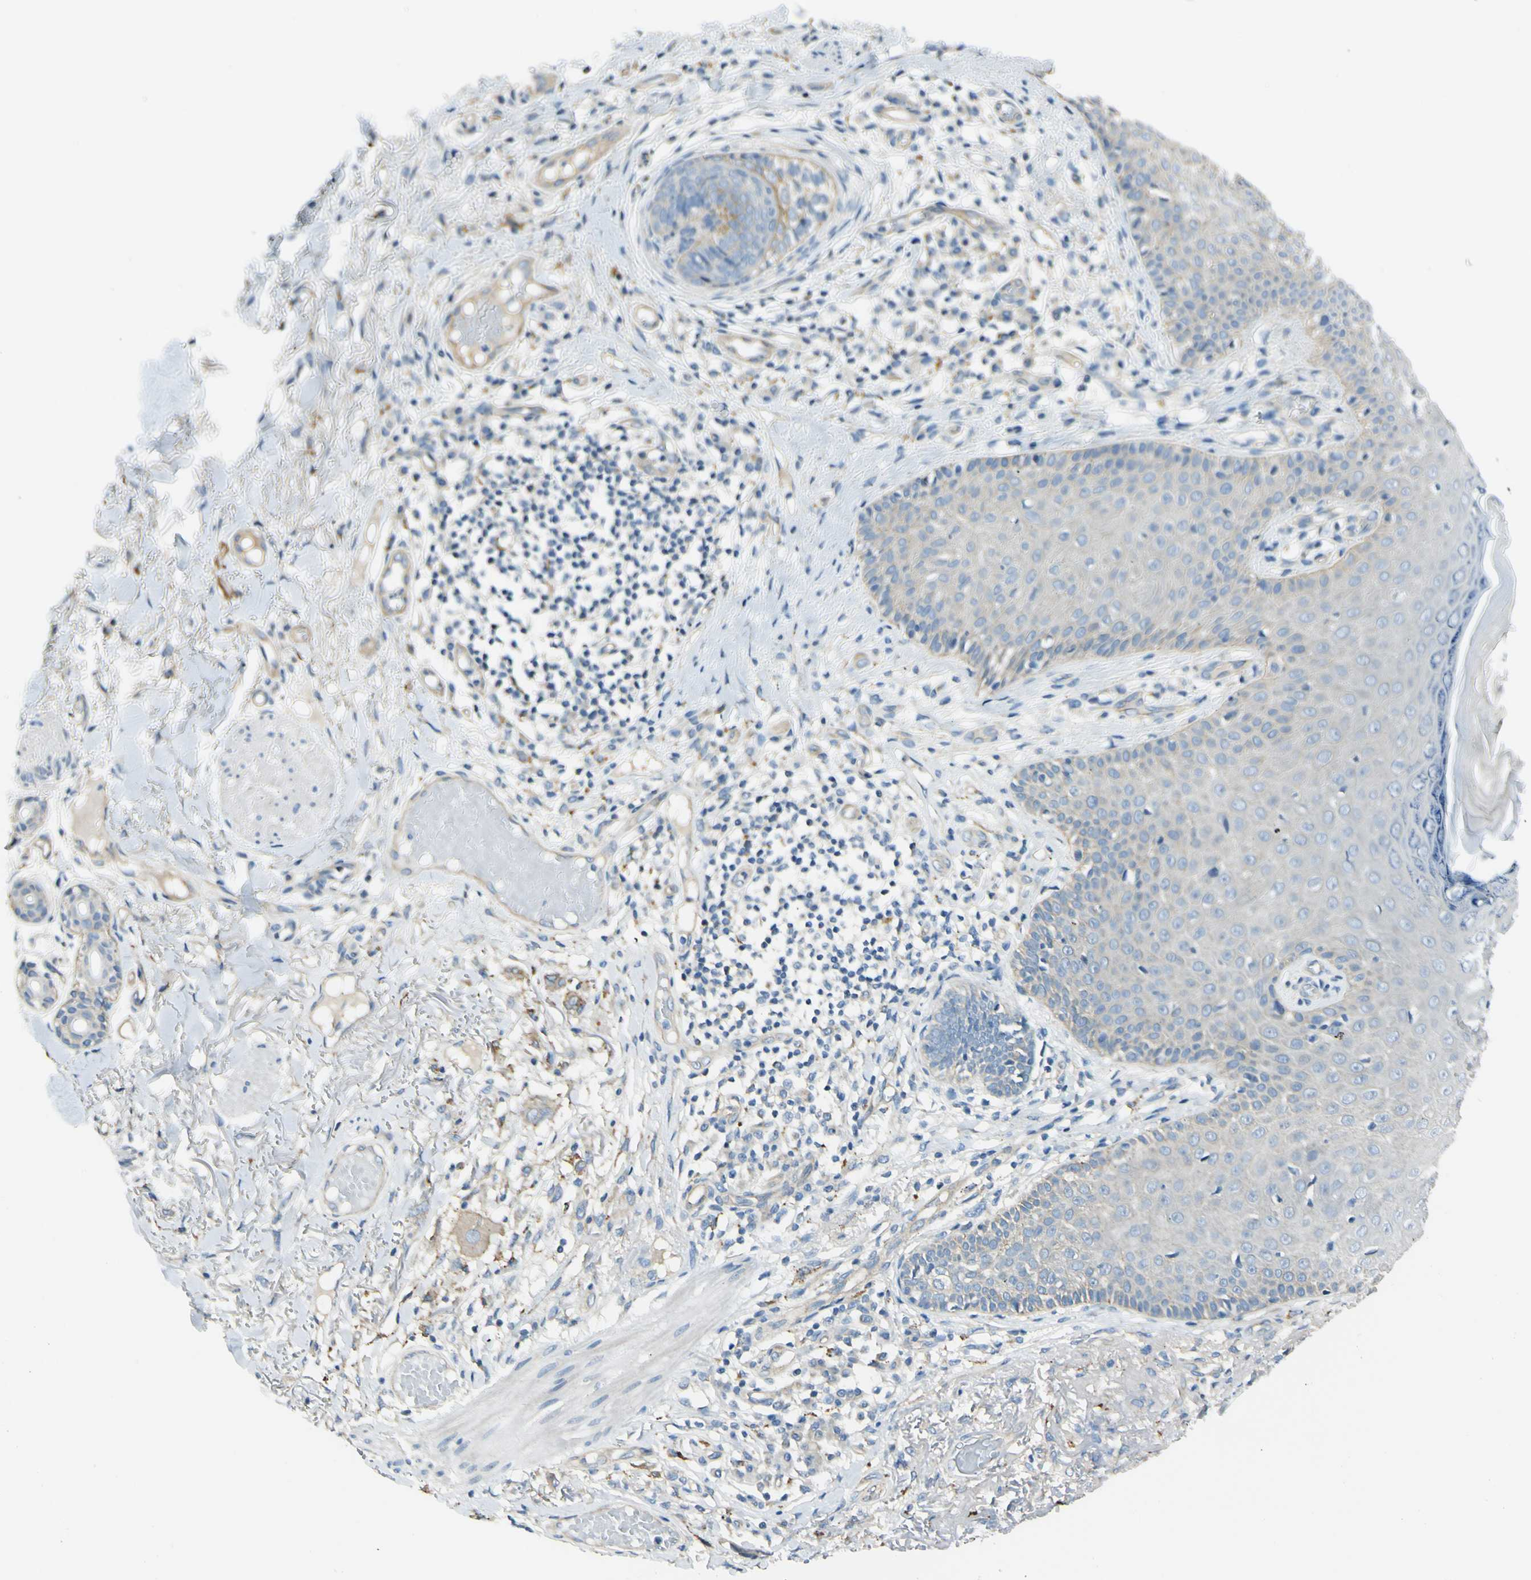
{"staining": {"intensity": "negative", "quantity": "none", "location": "none"}, "tissue": "skin cancer", "cell_type": "Tumor cells", "image_type": "cancer", "snomed": [{"axis": "morphology", "description": "Normal tissue, NOS"}, {"axis": "morphology", "description": "Basal cell carcinoma"}, {"axis": "topography", "description": "Skin"}], "caption": "Human skin cancer (basal cell carcinoma) stained for a protein using IHC shows no staining in tumor cells.", "gene": "LAMA3", "patient": {"sex": "male", "age": 52}}